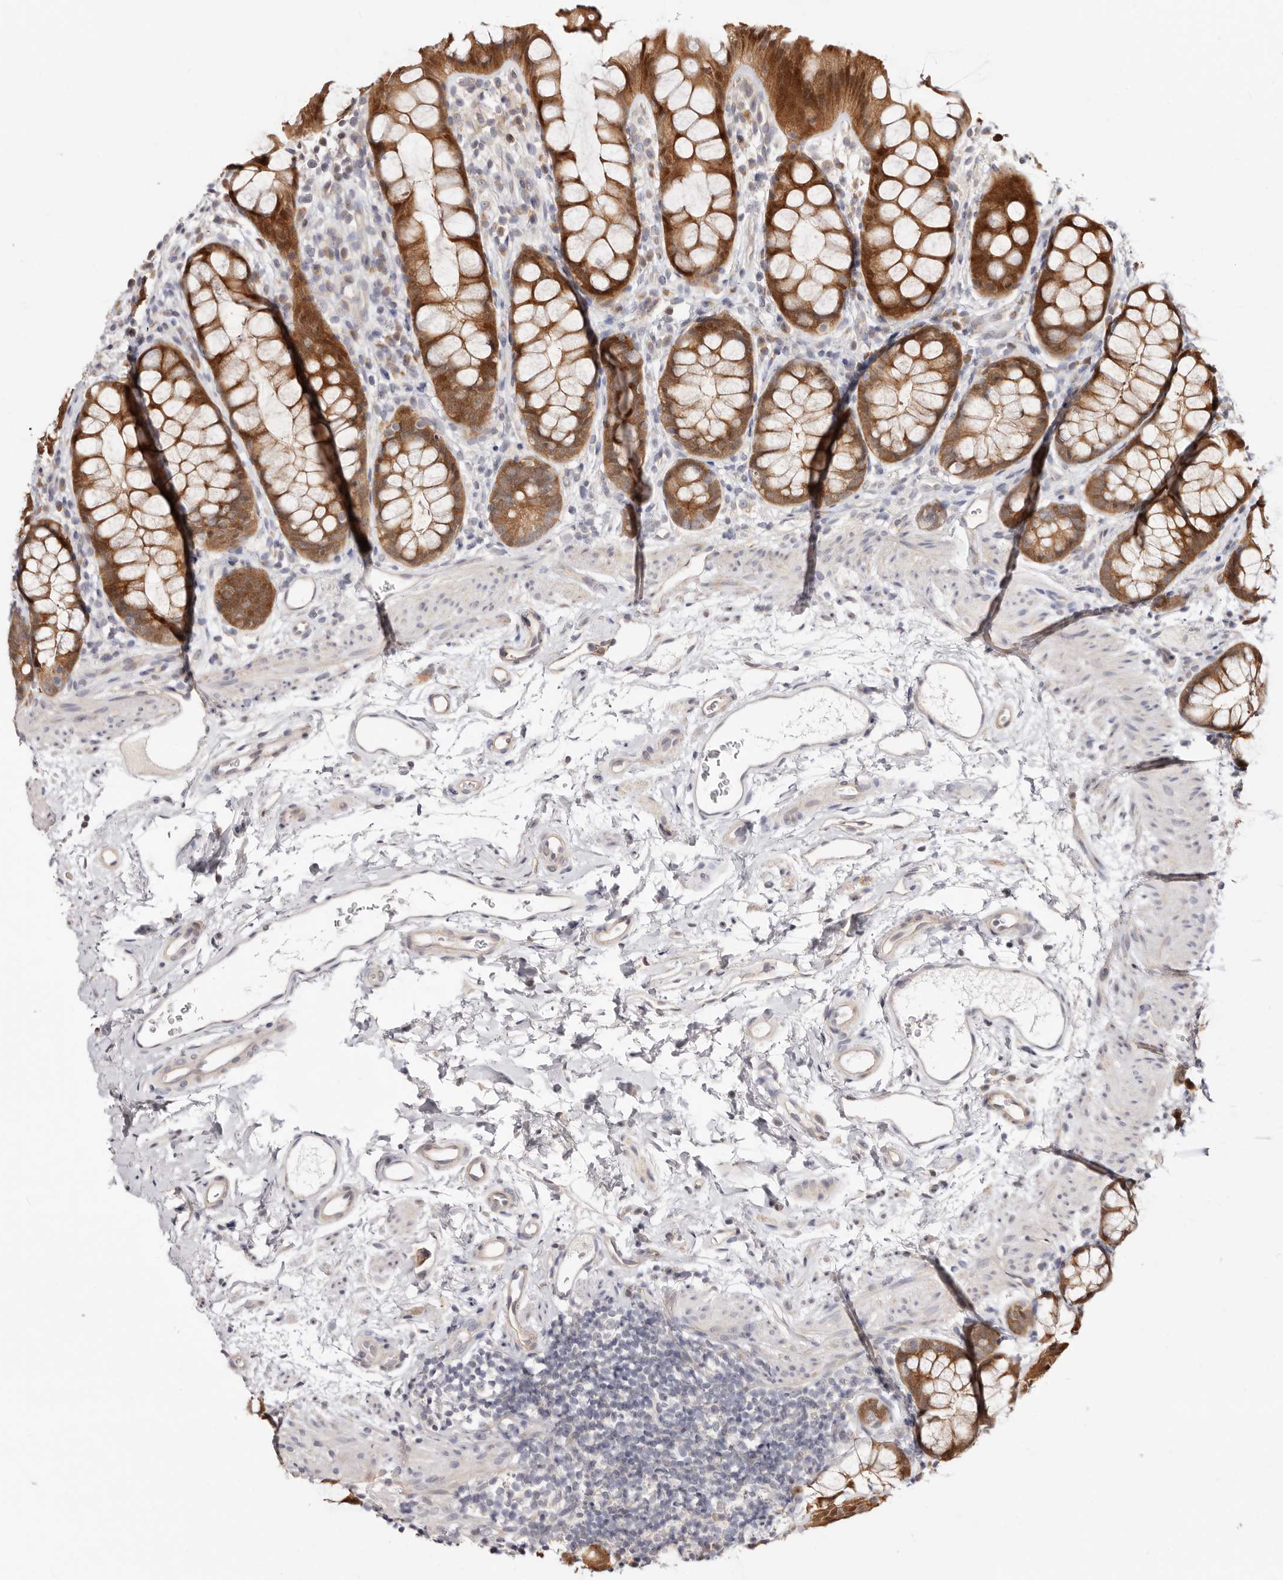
{"staining": {"intensity": "strong", "quantity": ">75%", "location": "cytoplasmic/membranous,nuclear"}, "tissue": "rectum", "cell_type": "Glandular cells", "image_type": "normal", "snomed": [{"axis": "morphology", "description": "Normal tissue, NOS"}, {"axis": "topography", "description": "Rectum"}], "caption": "A brown stain shows strong cytoplasmic/membranous,nuclear positivity of a protein in glandular cells of unremarkable rectum. Ihc stains the protein in brown and the nuclei are stained blue.", "gene": "BCL2L15", "patient": {"sex": "female", "age": 65}}